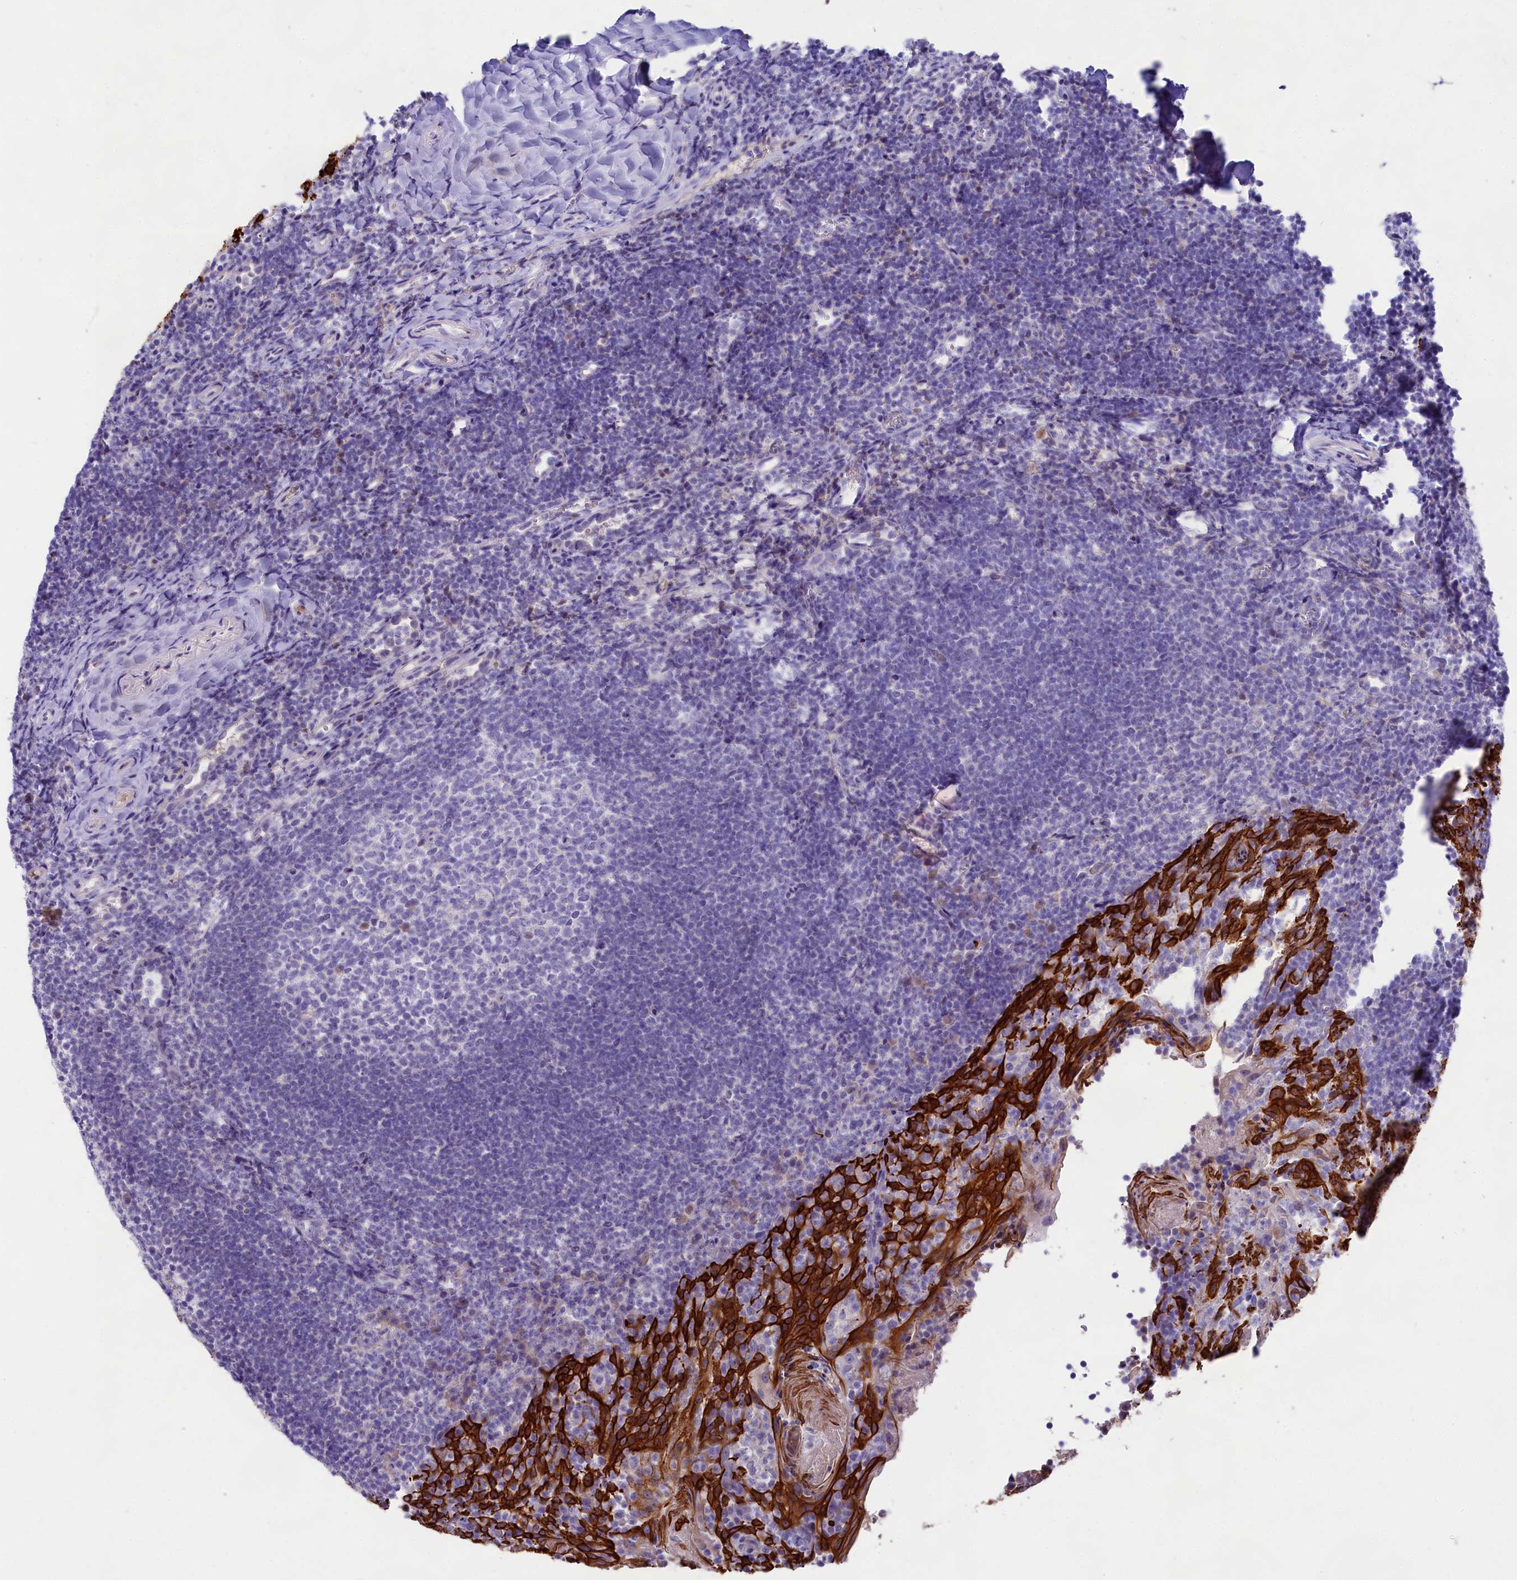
{"staining": {"intensity": "negative", "quantity": "none", "location": "none"}, "tissue": "tonsil", "cell_type": "Germinal center cells", "image_type": "normal", "snomed": [{"axis": "morphology", "description": "Normal tissue, NOS"}, {"axis": "topography", "description": "Tonsil"}], "caption": "Immunohistochemical staining of normal tonsil shows no significant expression in germinal center cells.", "gene": "SULT2A1", "patient": {"sex": "female", "age": 10}}